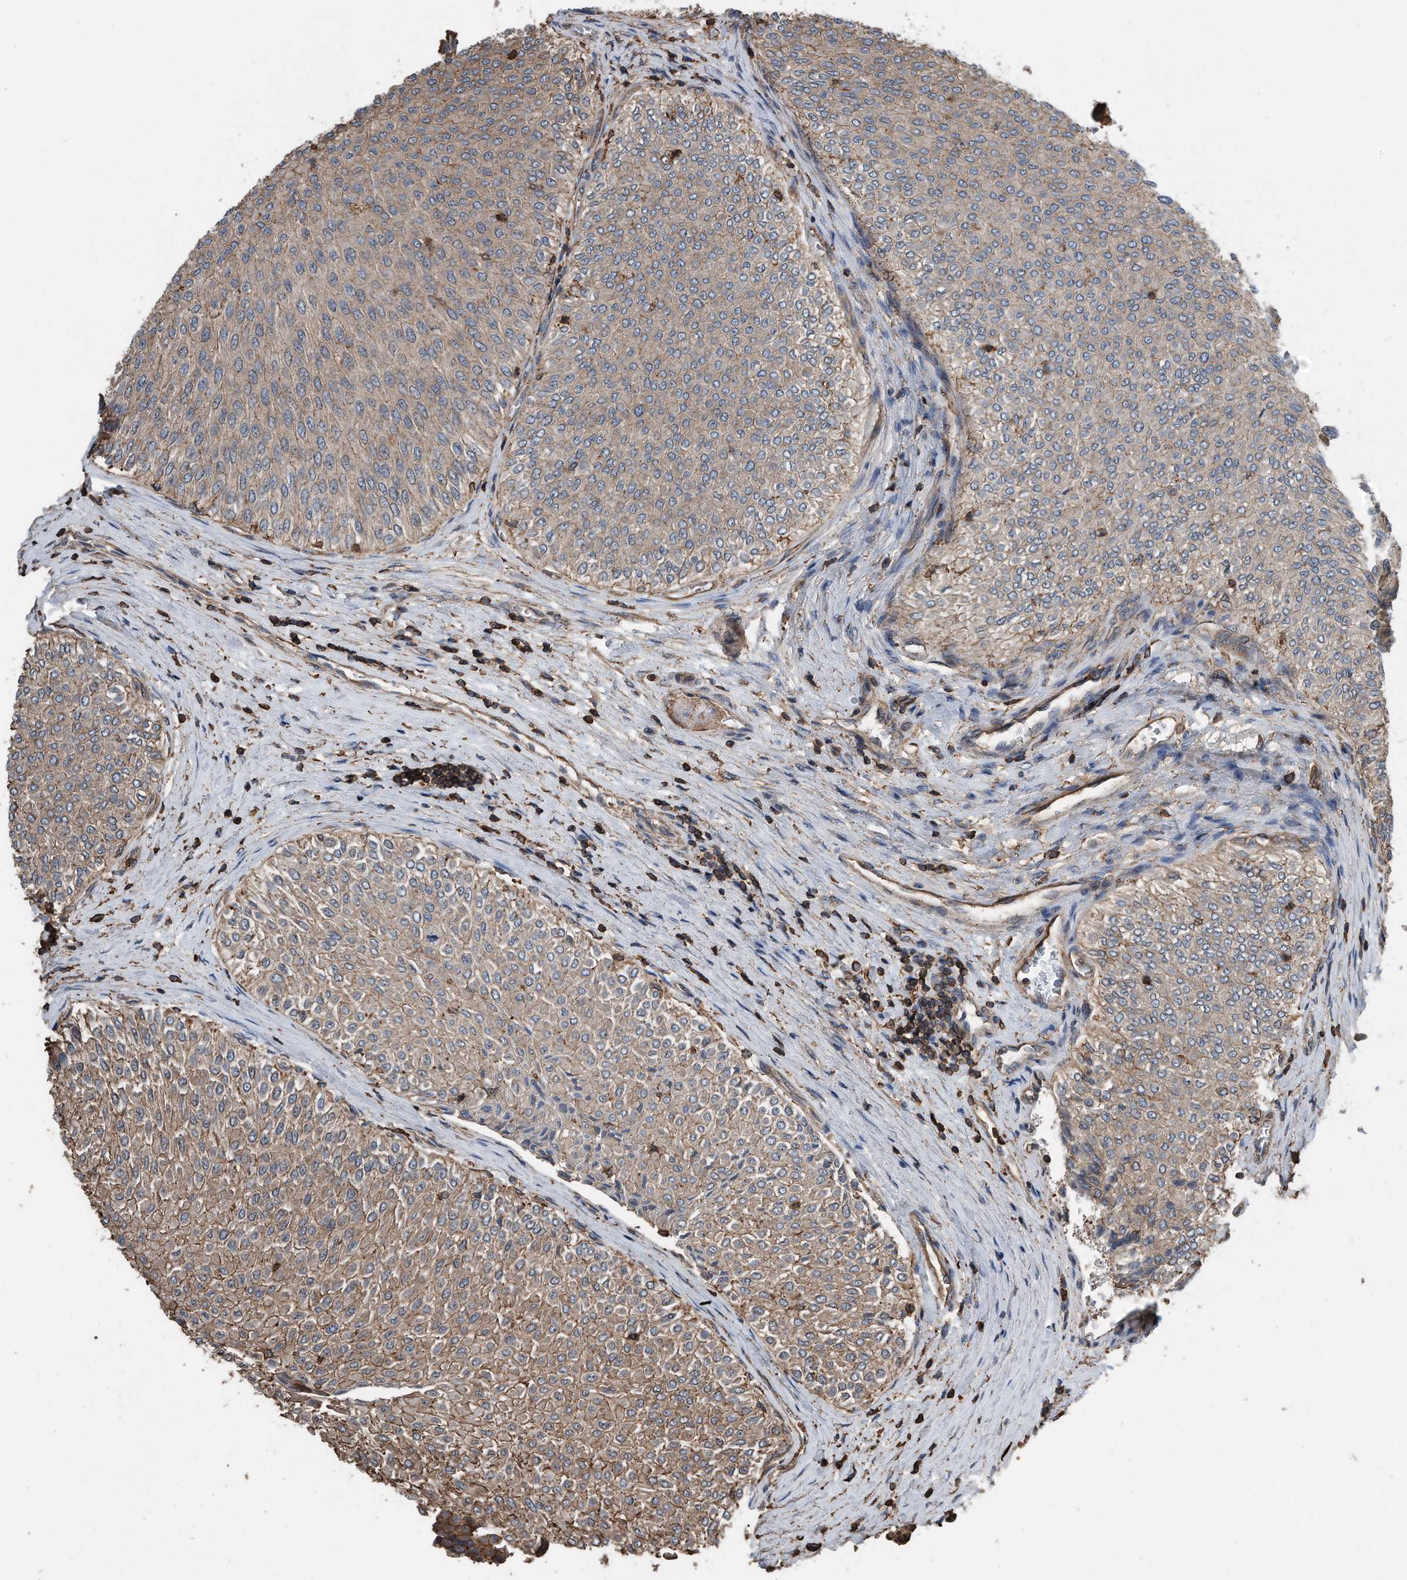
{"staining": {"intensity": "moderate", "quantity": ">75%", "location": "cytoplasmic/membranous"}, "tissue": "urothelial cancer", "cell_type": "Tumor cells", "image_type": "cancer", "snomed": [{"axis": "morphology", "description": "Urothelial carcinoma, Low grade"}, {"axis": "topography", "description": "Urinary bladder"}], "caption": "A brown stain shows moderate cytoplasmic/membranous staining of a protein in urothelial cancer tumor cells. The staining was performed using DAB to visualize the protein expression in brown, while the nuclei were stained in blue with hematoxylin (Magnification: 20x).", "gene": "RSPO3", "patient": {"sex": "male", "age": 78}}